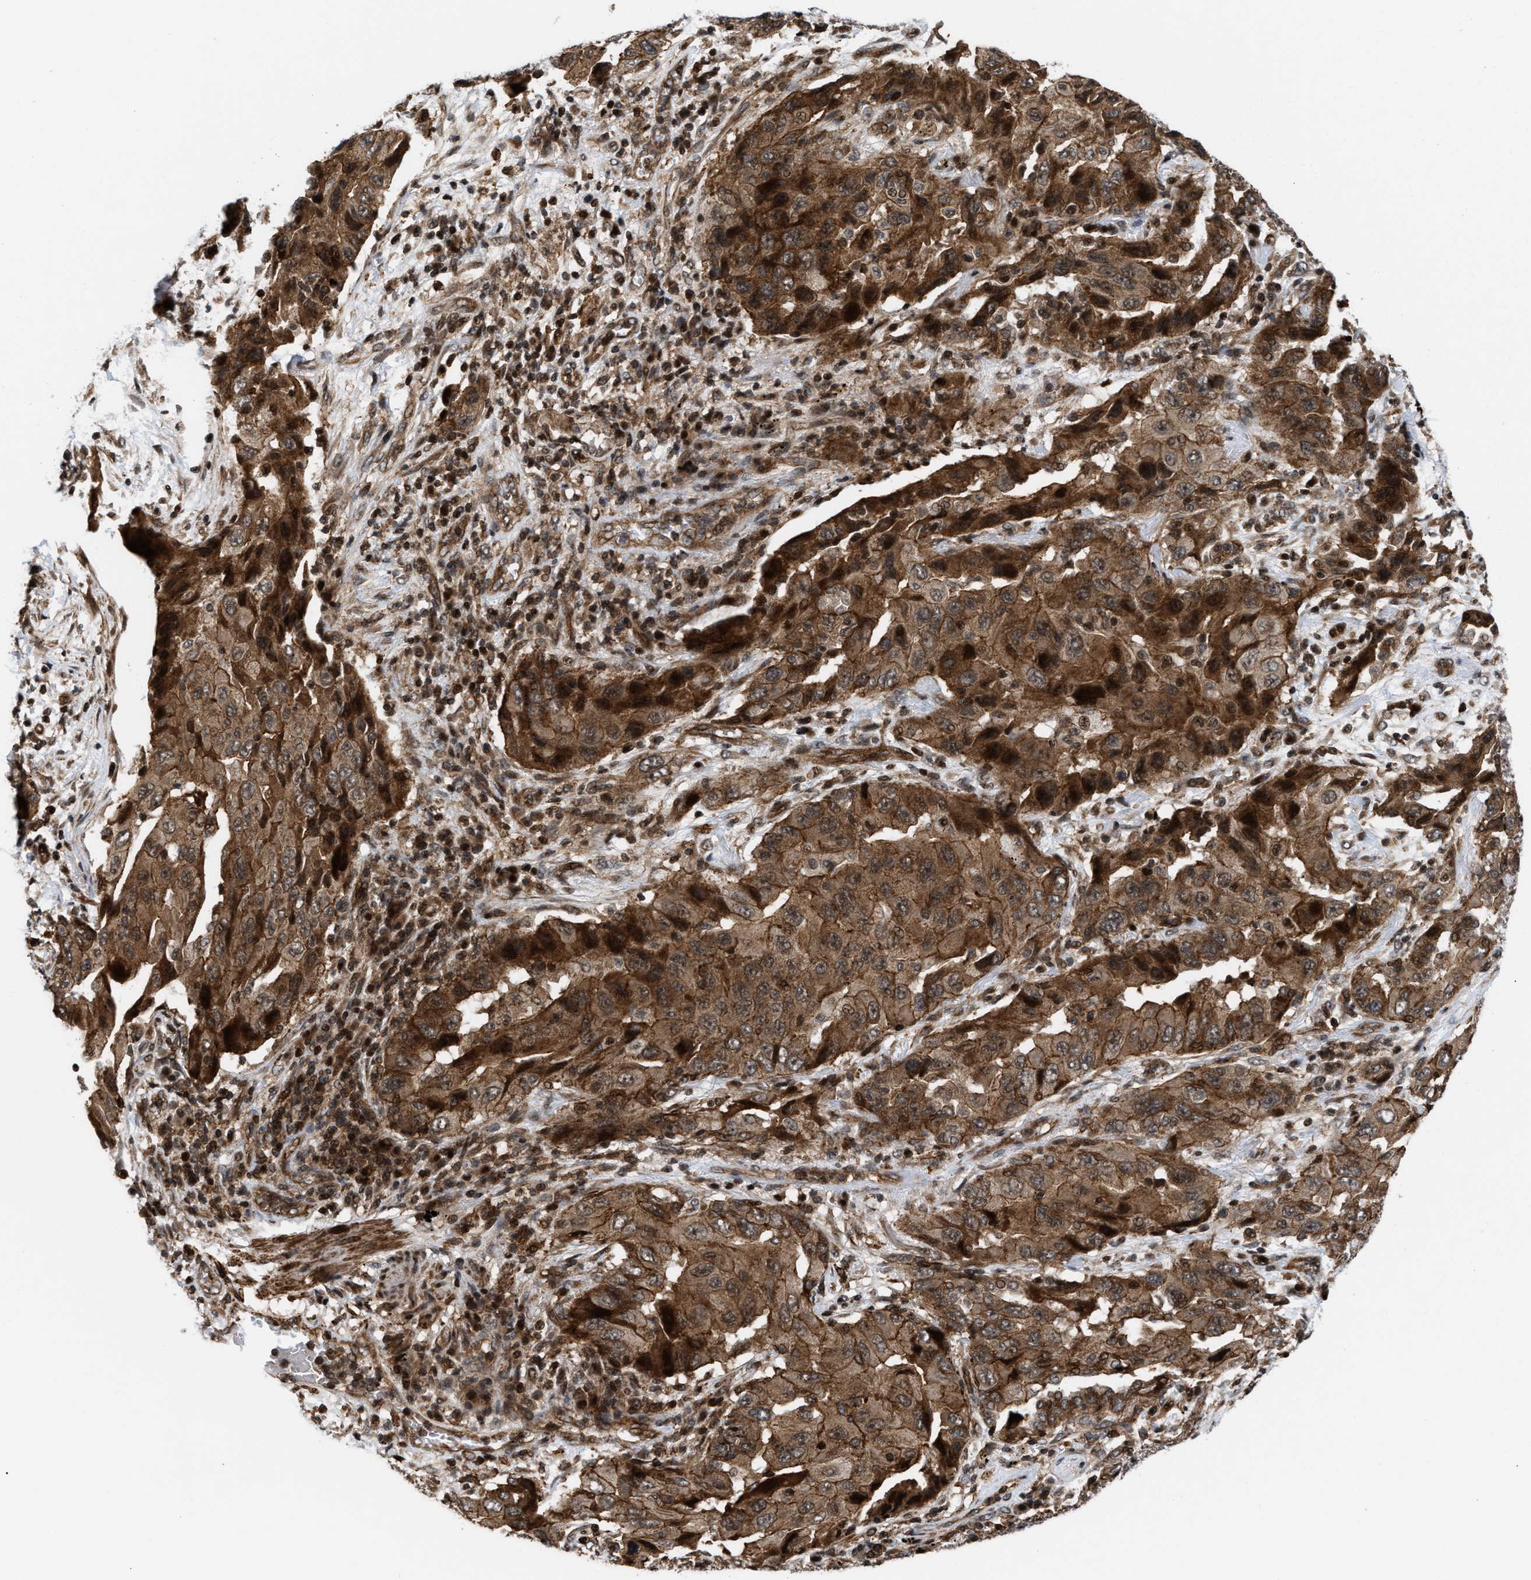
{"staining": {"intensity": "moderate", "quantity": ">75%", "location": "cytoplasmic/membranous,nuclear"}, "tissue": "lung cancer", "cell_type": "Tumor cells", "image_type": "cancer", "snomed": [{"axis": "morphology", "description": "Adenocarcinoma, NOS"}, {"axis": "topography", "description": "Lung"}], "caption": "Lung cancer was stained to show a protein in brown. There is medium levels of moderate cytoplasmic/membranous and nuclear expression in approximately >75% of tumor cells.", "gene": "STAU2", "patient": {"sex": "female", "age": 65}}